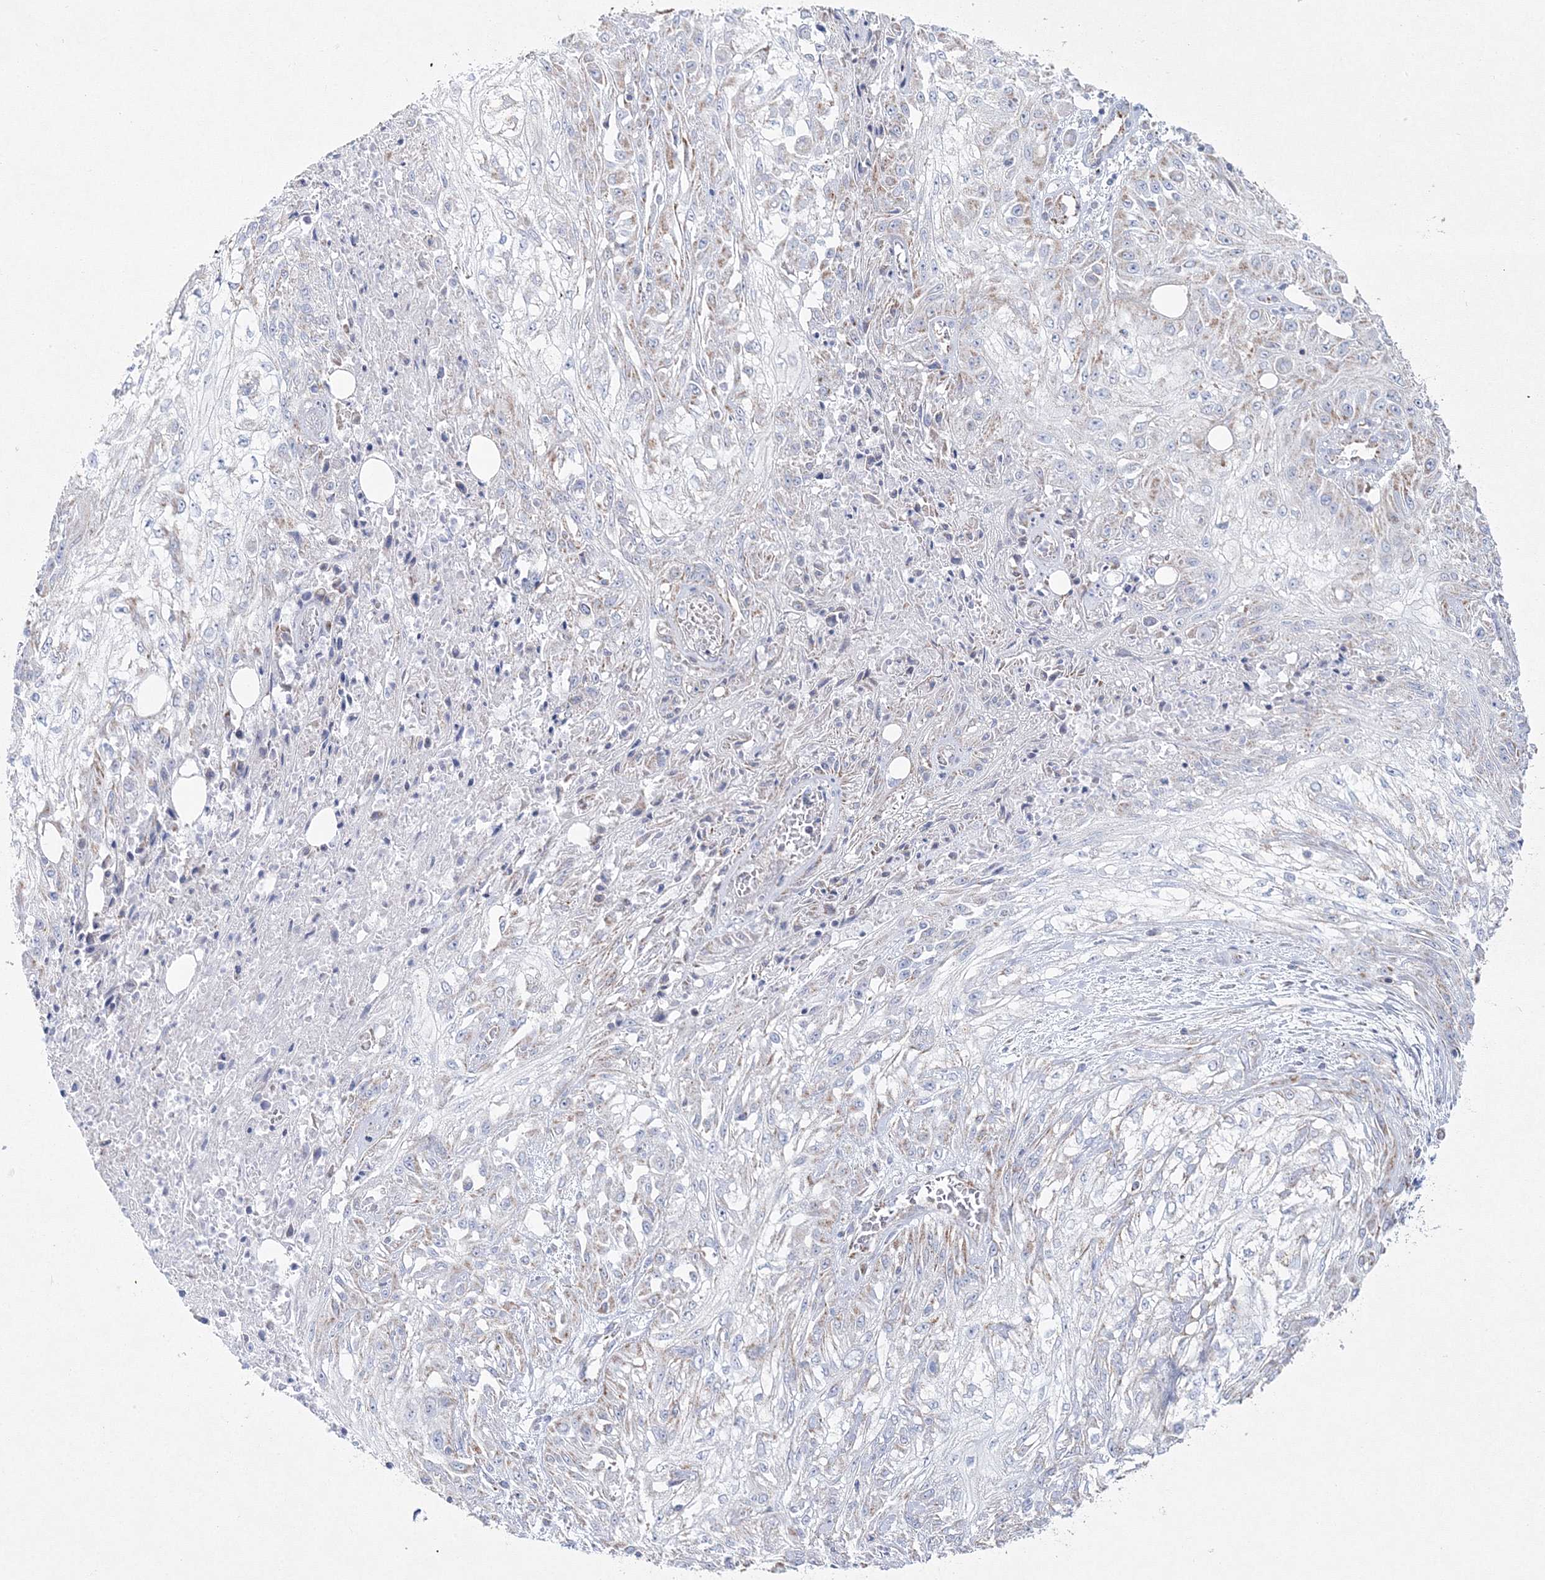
{"staining": {"intensity": "weak", "quantity": "<25%", "location": "cytoplasmic/membranous"}, "tissue": "skin cancer", "cell_type": "Tumor cells", "image_type": "cancer", "snomed": [{"axis": "morphology", "description": "Squamous cell carcinoma, NOS"}, {"axis": "morphology", "description": "Squamous cell carcinoma, metastatic, NOS"}, {"axis": "topography", "description": "Skin"}, {"axis": "topography", "description": "Lymph node"}], "caption": "Immunohistochemistry (IHC) of human squamous cell carcinoma (skin) shows no expression in tumor cells.", "gene": "HIBCH", "patient": {"sex": "male", "age": 75}}